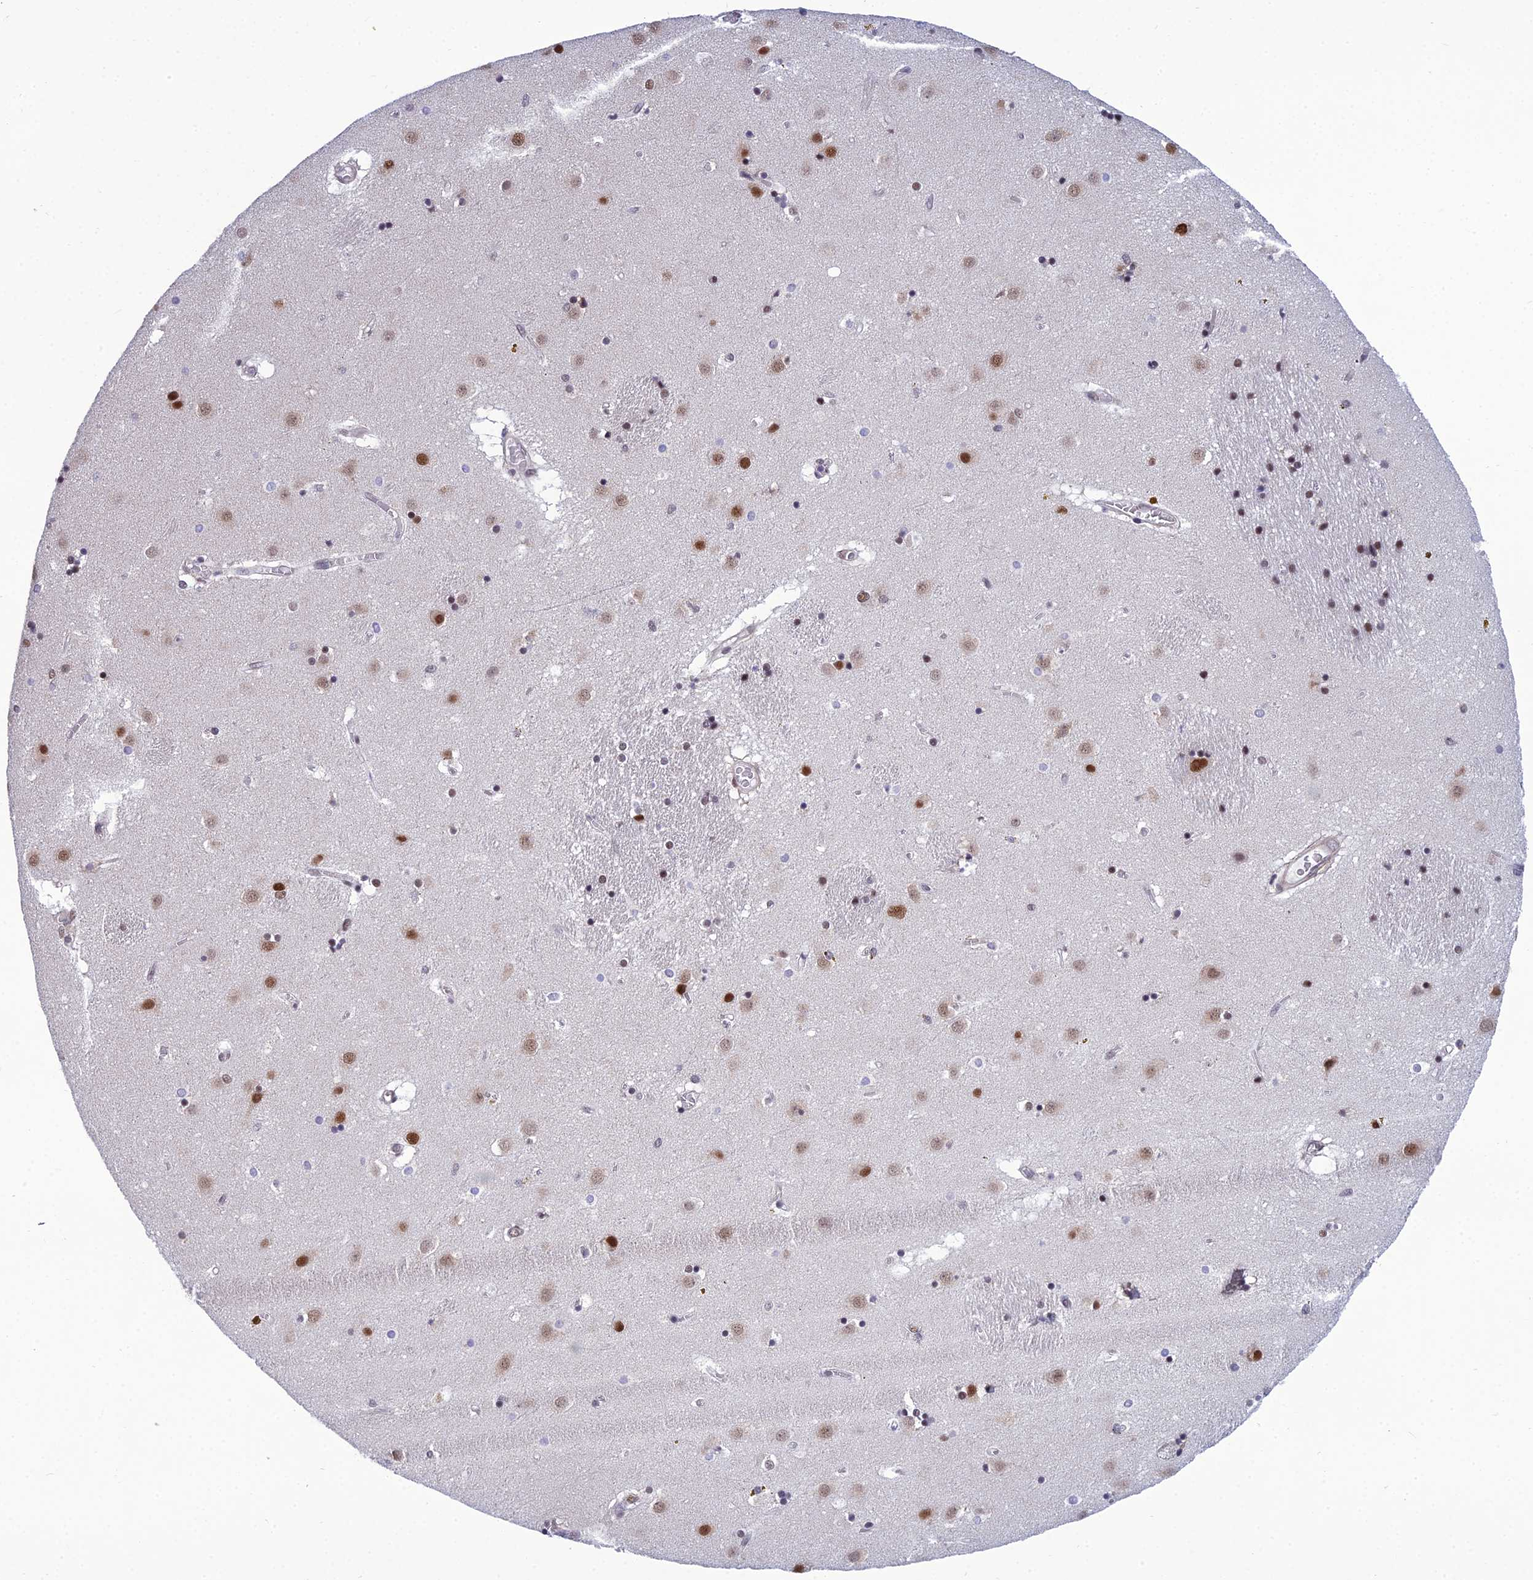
{"staining": {"intensity": "moderate", "quantity": "<25%", "location": "nuclear"}, "tissue": "caudate", "cell_type": "Glial cells", "image_type": "normal", "snomed": [{"axis": "morphology", "description": "Normal tissue, NOS"}, {"axis": "topography", "description": "Lateral ventricle wall"}], "caption": "IHC histopathology image of unremarkable caudate stained for a protein (brown), which displays low levels of moderate nuclear positivity in approximately <25% of glial cells.", "gene": "RSRC1", "patient": {"sex": "male", "age": 70}}